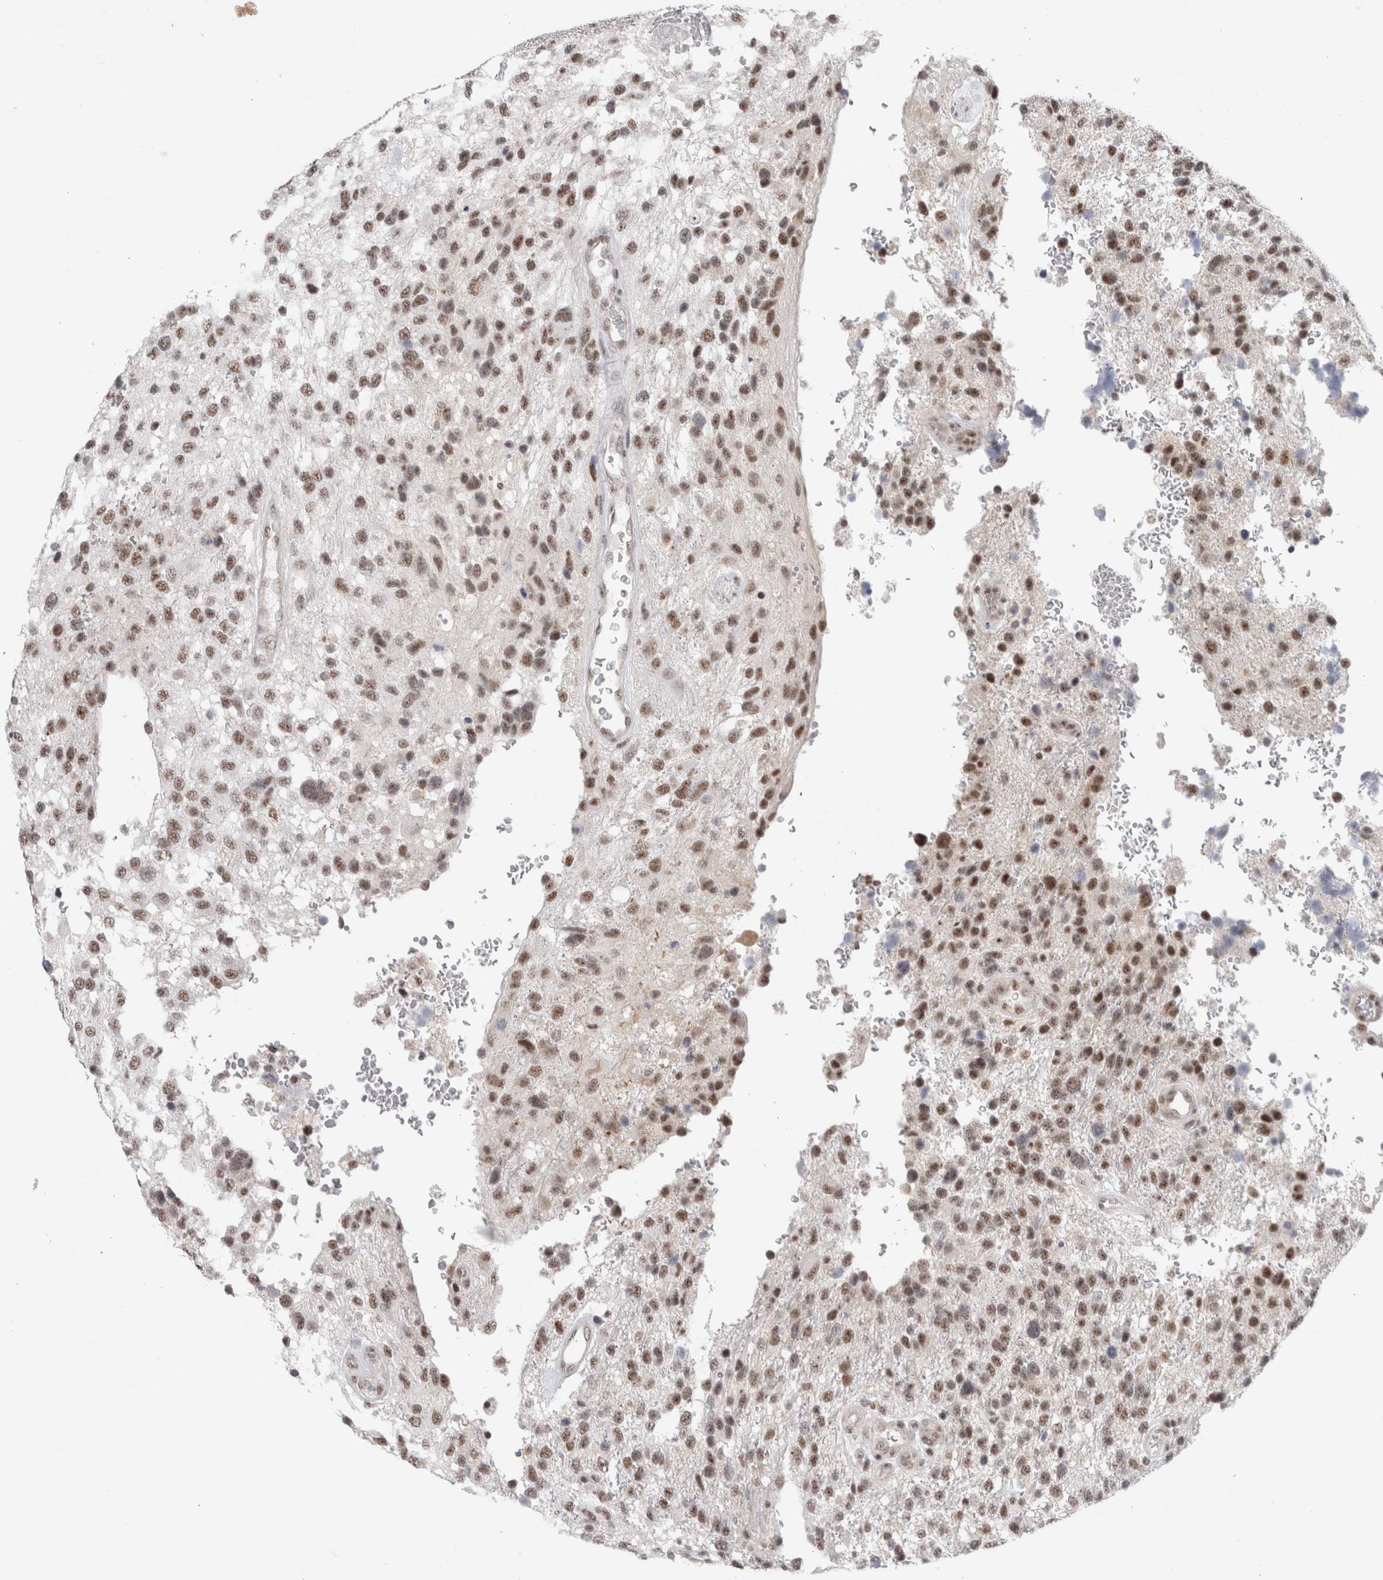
{"staining": {"intensity": "moderate", "quantity": ">75%", "location": "nuclear"}, "tissue": "glioma", "cell_type": "Tumor cells", "image_type": "cancer", "snomed": [{"axis": "morphology", "description": "Glioma, malignant, High grade"}, {"axis": "topography", "description": "Brain"}], "caption": "A micrograph of malignant glioma (high-grade) stained for a protein reveals moderate nuclear brown staining in tumor cells.", "gene": "TRMT12", "patient": {"sex": "female", "age": 58}}